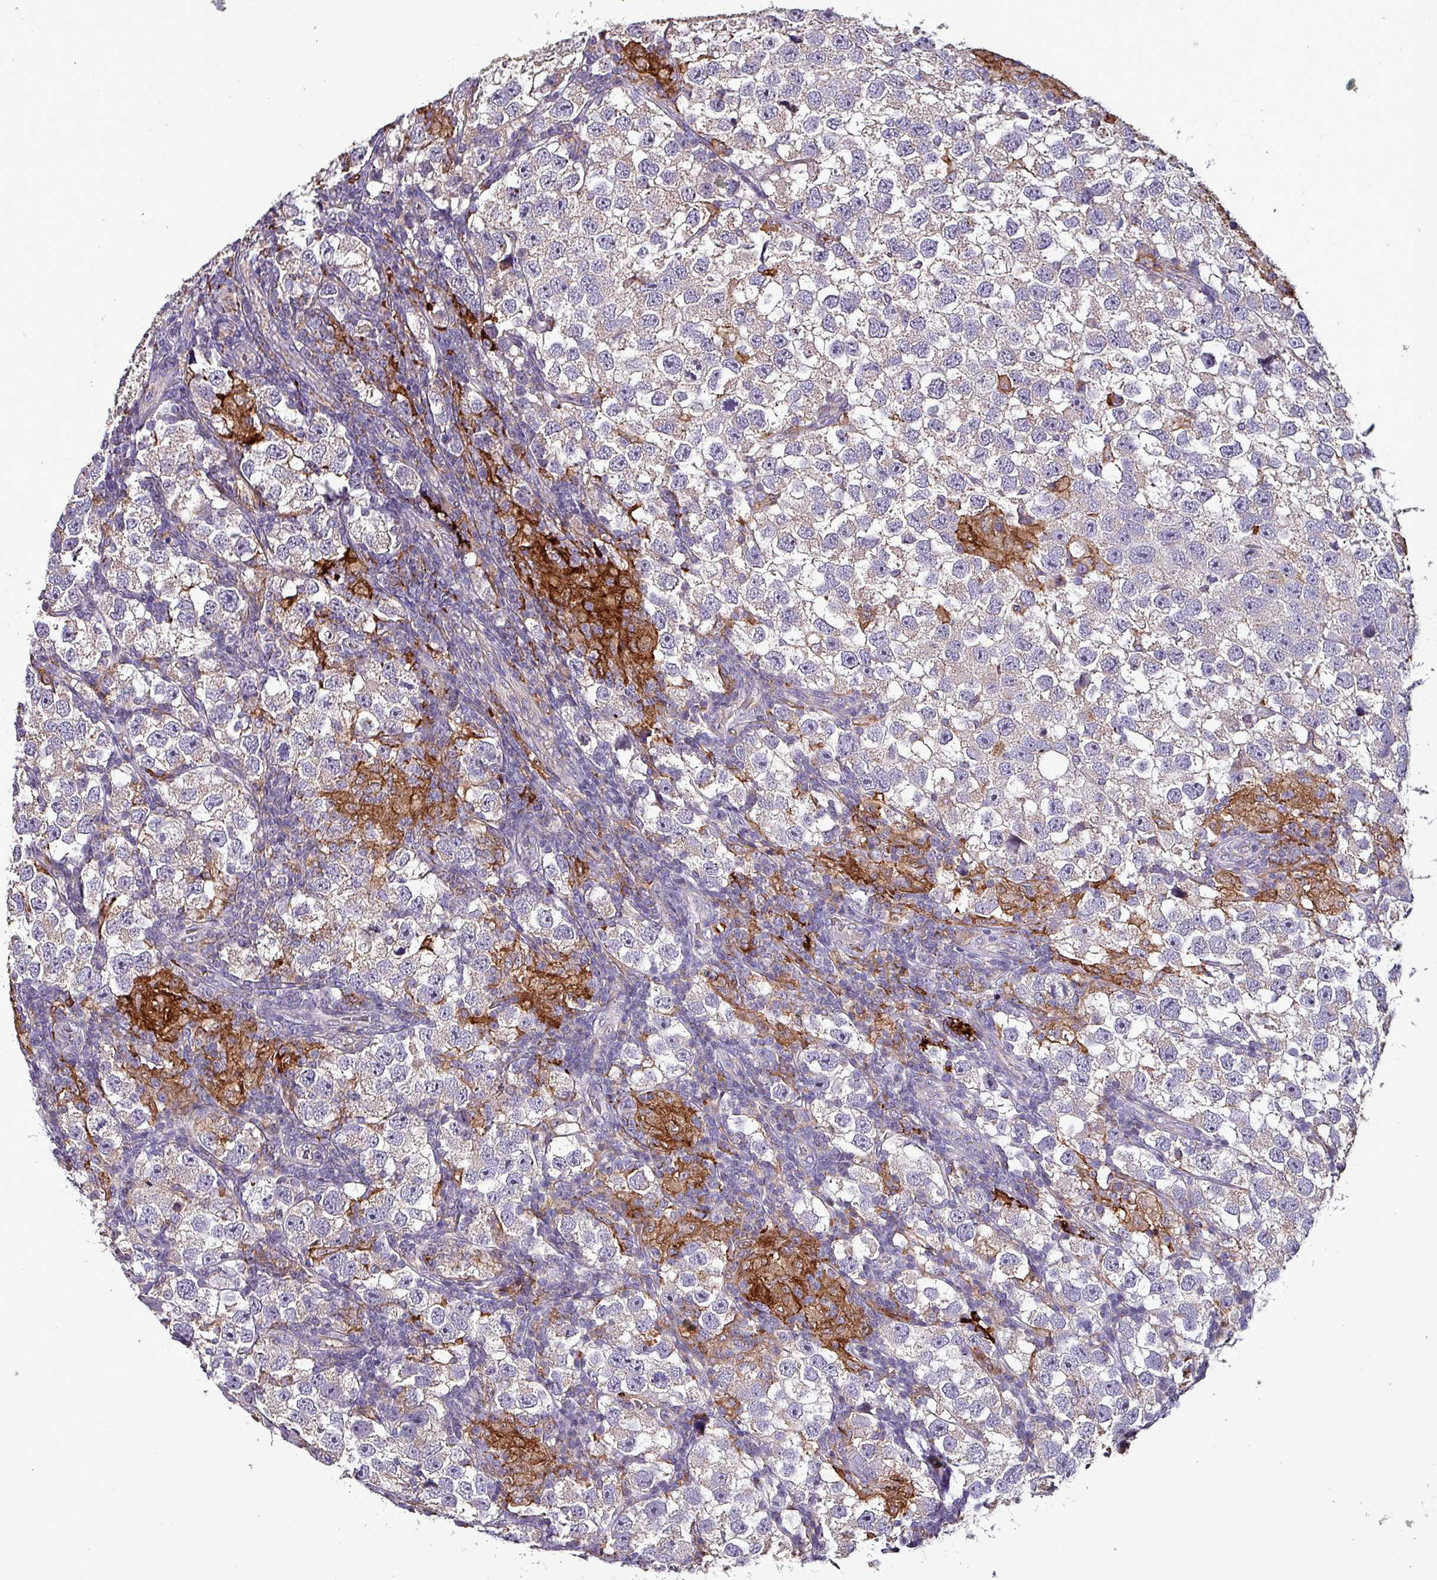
{"staining": {"intensity": "weak", "quantity": "<25%", "location": "cytoplasmic/membranous"}, "tissue": "testis cancer", "cell_type": "Tumor cells", "image_type": "cancer", "snomed": [{"axis": "morphology", "description": "Seminoma, NOS"}, {"axis": "topography", "description": "Testis"}], "caption": "Tumor cells show no significant protein staining in seminoma (testis). Nuclei are stained in blue.", "gene": "SCIN", "patient": {"sex": "male", "age": 26}}